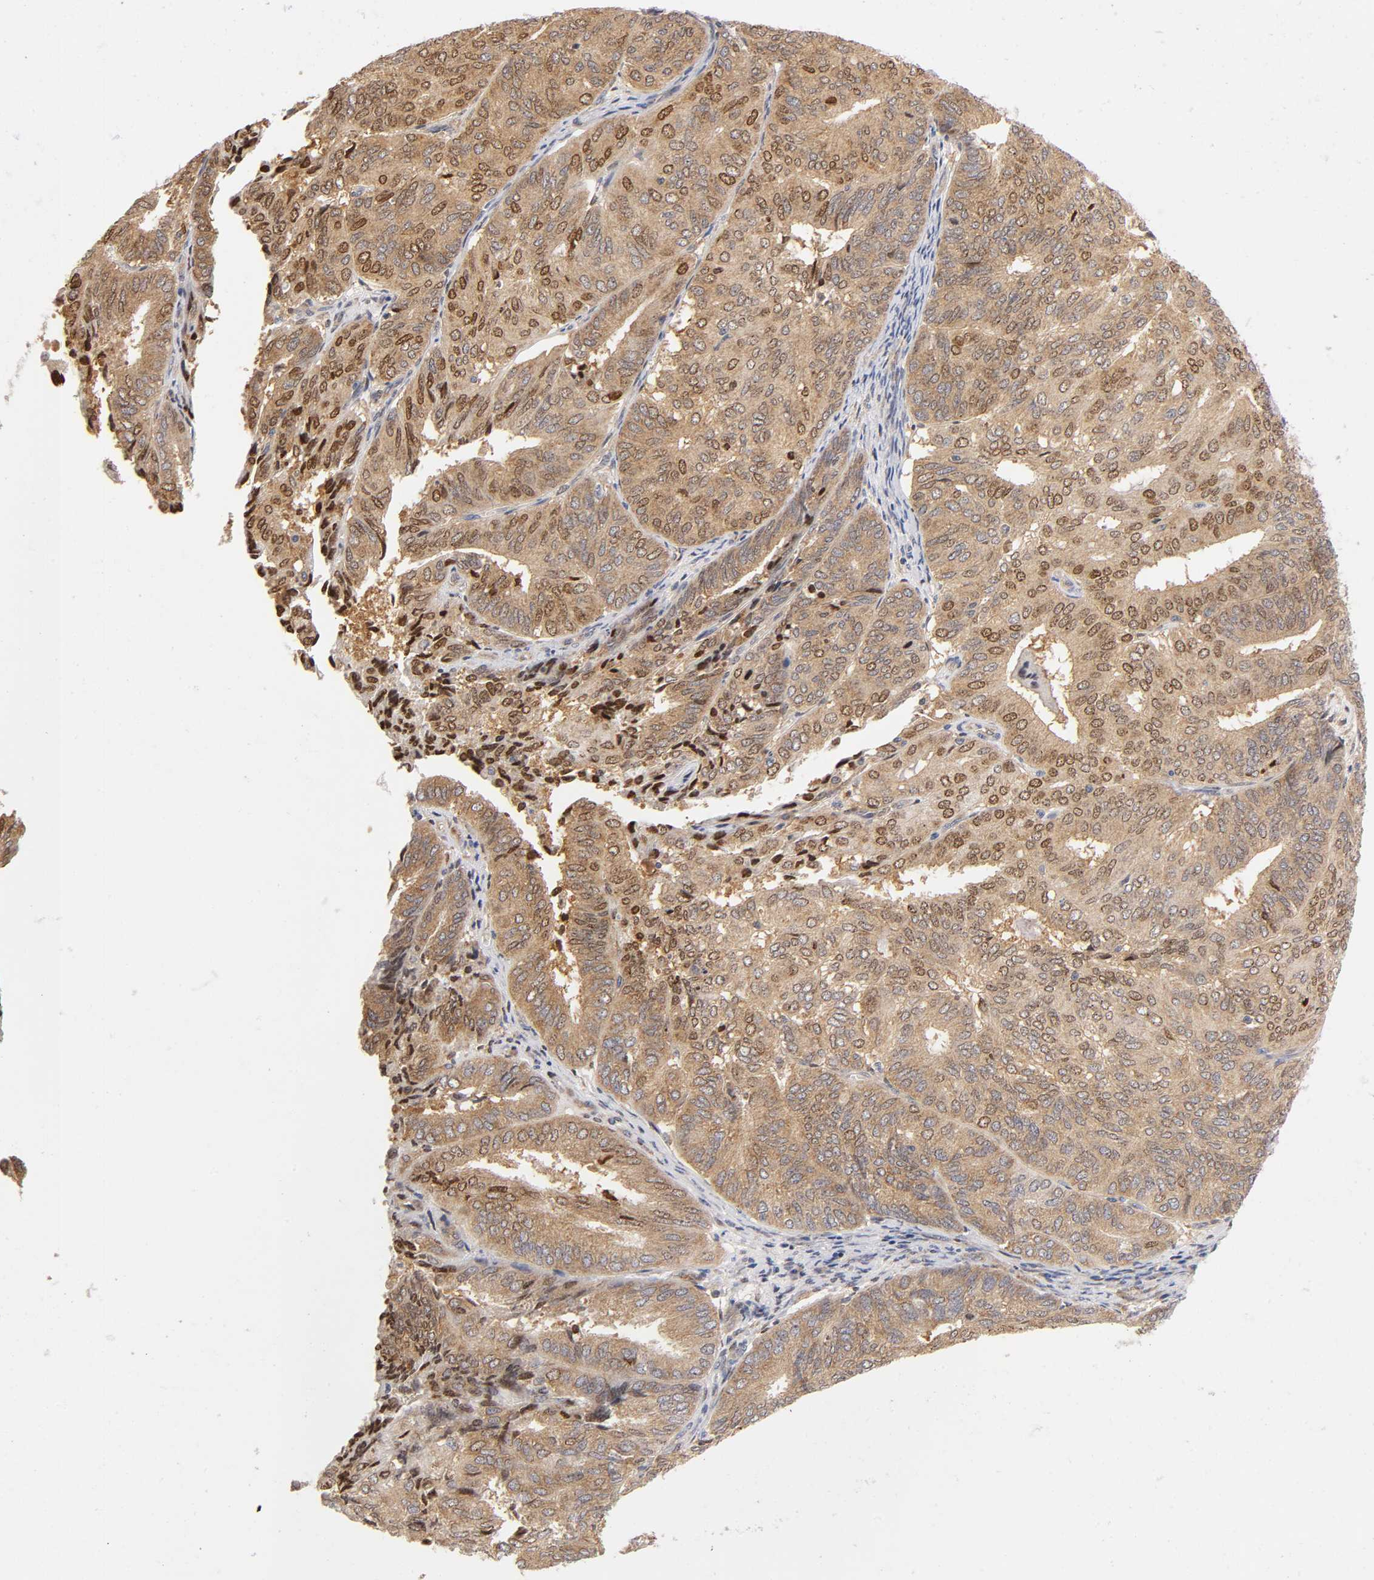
{"staining": {"intensity": "strong", "quantity": ">75%", "location": "cytoplasmic/membranous,nuclear"}, "tissue": "endometrial cancer", "cell_type": "Tumor cells", "image_type": "cancer", "snomed": [{"axis": "morphology", "description": "Adenocarcinoma, NOS"}, {"axis": "topography", "description": "Uterus"}], "caption": "A brown stain labels strong cytoplasmic/membranous and nuclear expression of a protein in human endometrial adenocarcinoma tumor cells. (DAB IHC with brightfield microscopy, high magnification).", "gene": "PAFAH1B1", "patient": {"sex": "female", "age": 60}}